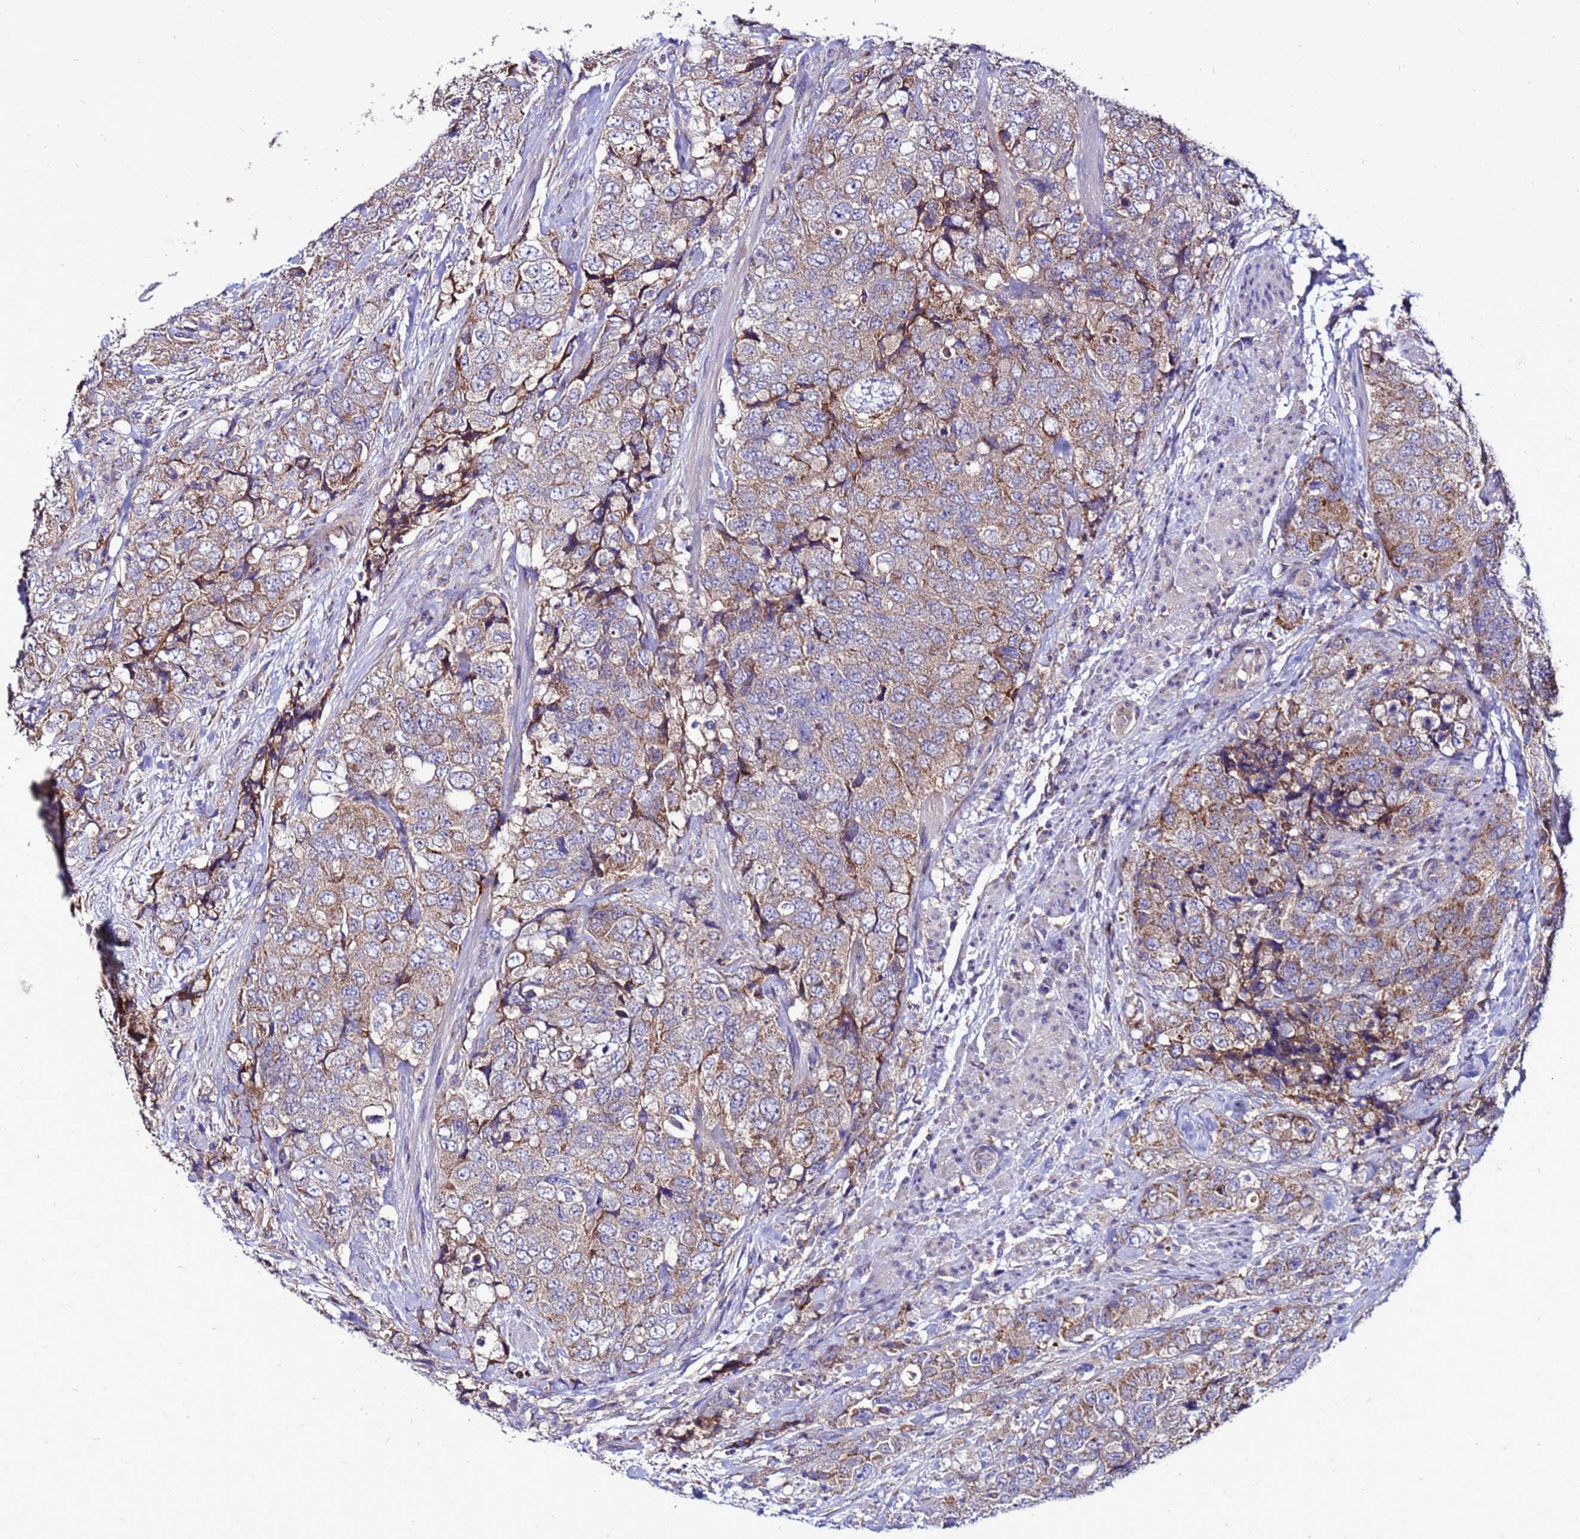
{"staining": {"intensity": "weak", "quantity": "25%-75%", "location": "cytoplasmic/membranous"}, "tissue": "urothelial cancer", "cell_type": "Tumor cells", "image_type": "cancer", "snomed": [{"axis": "morphology", "description": "Urothelial carcinoma, High grade"}, {"axis": "topography", "description": "Urinary bladder"}], "caption": "Human urothelial carcinoma (high-grade) stained with a protein marker exhibits weak staining in tumor cells.", "gene": "ANTKMT", "patient": {"sex": "female", "age": 78}}